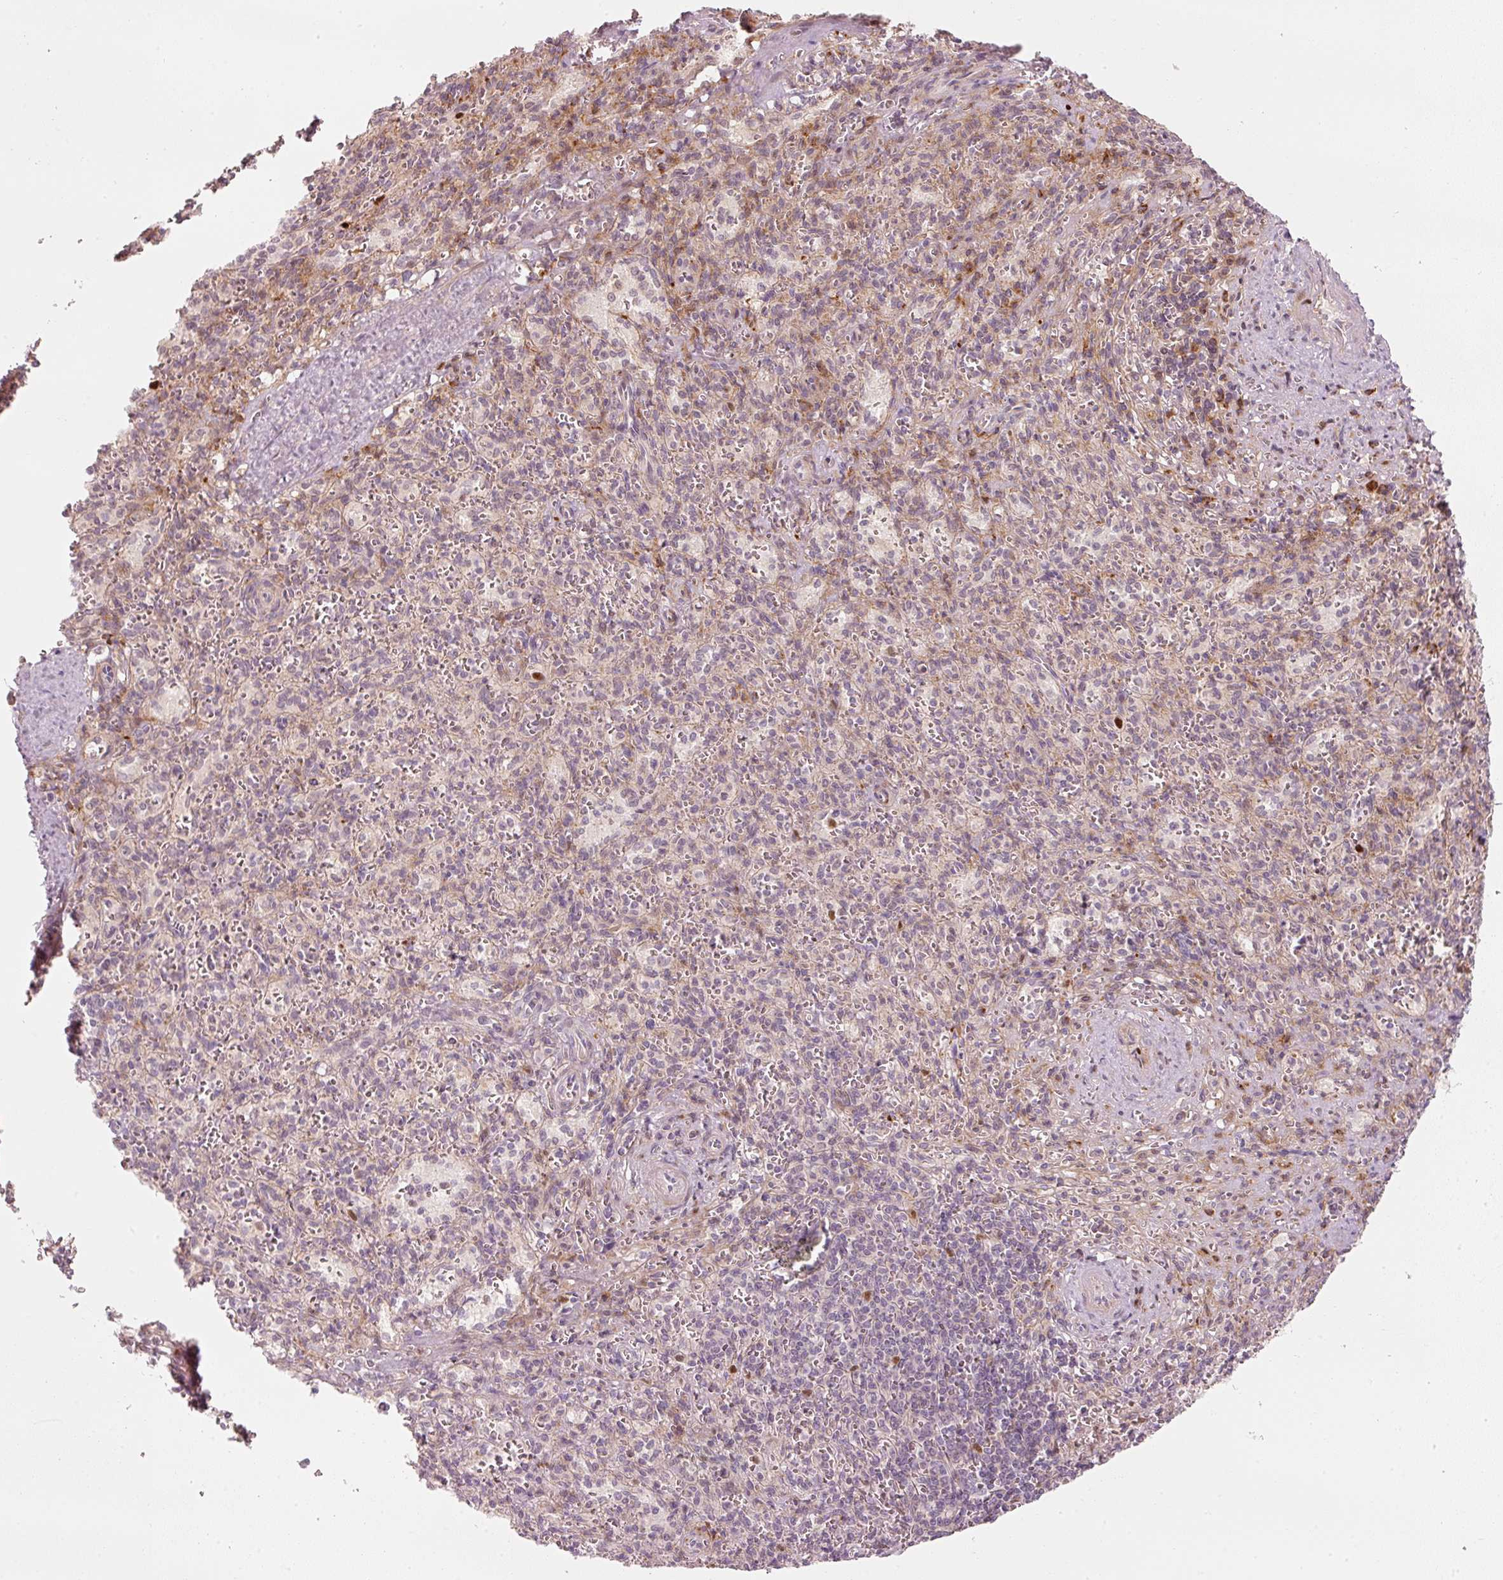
{"staining": {"intensity": "negative", "quantity": "none", "location": "none"}, "tissue": "spleen", "cell_type": "Cells in red pulp", "image_type": "normal", "snomed": [{"axis": "morphology", "description": "Normal tissue, NOS"}, {"axis": "topography", "description": "Spleen"}], "caption": "Human spleen stained for a protein using immunohistochemistry displays no positivity in cells in red pulp.", "gene": "TREX2", "patient": {"sex": "female", "age": 26}}